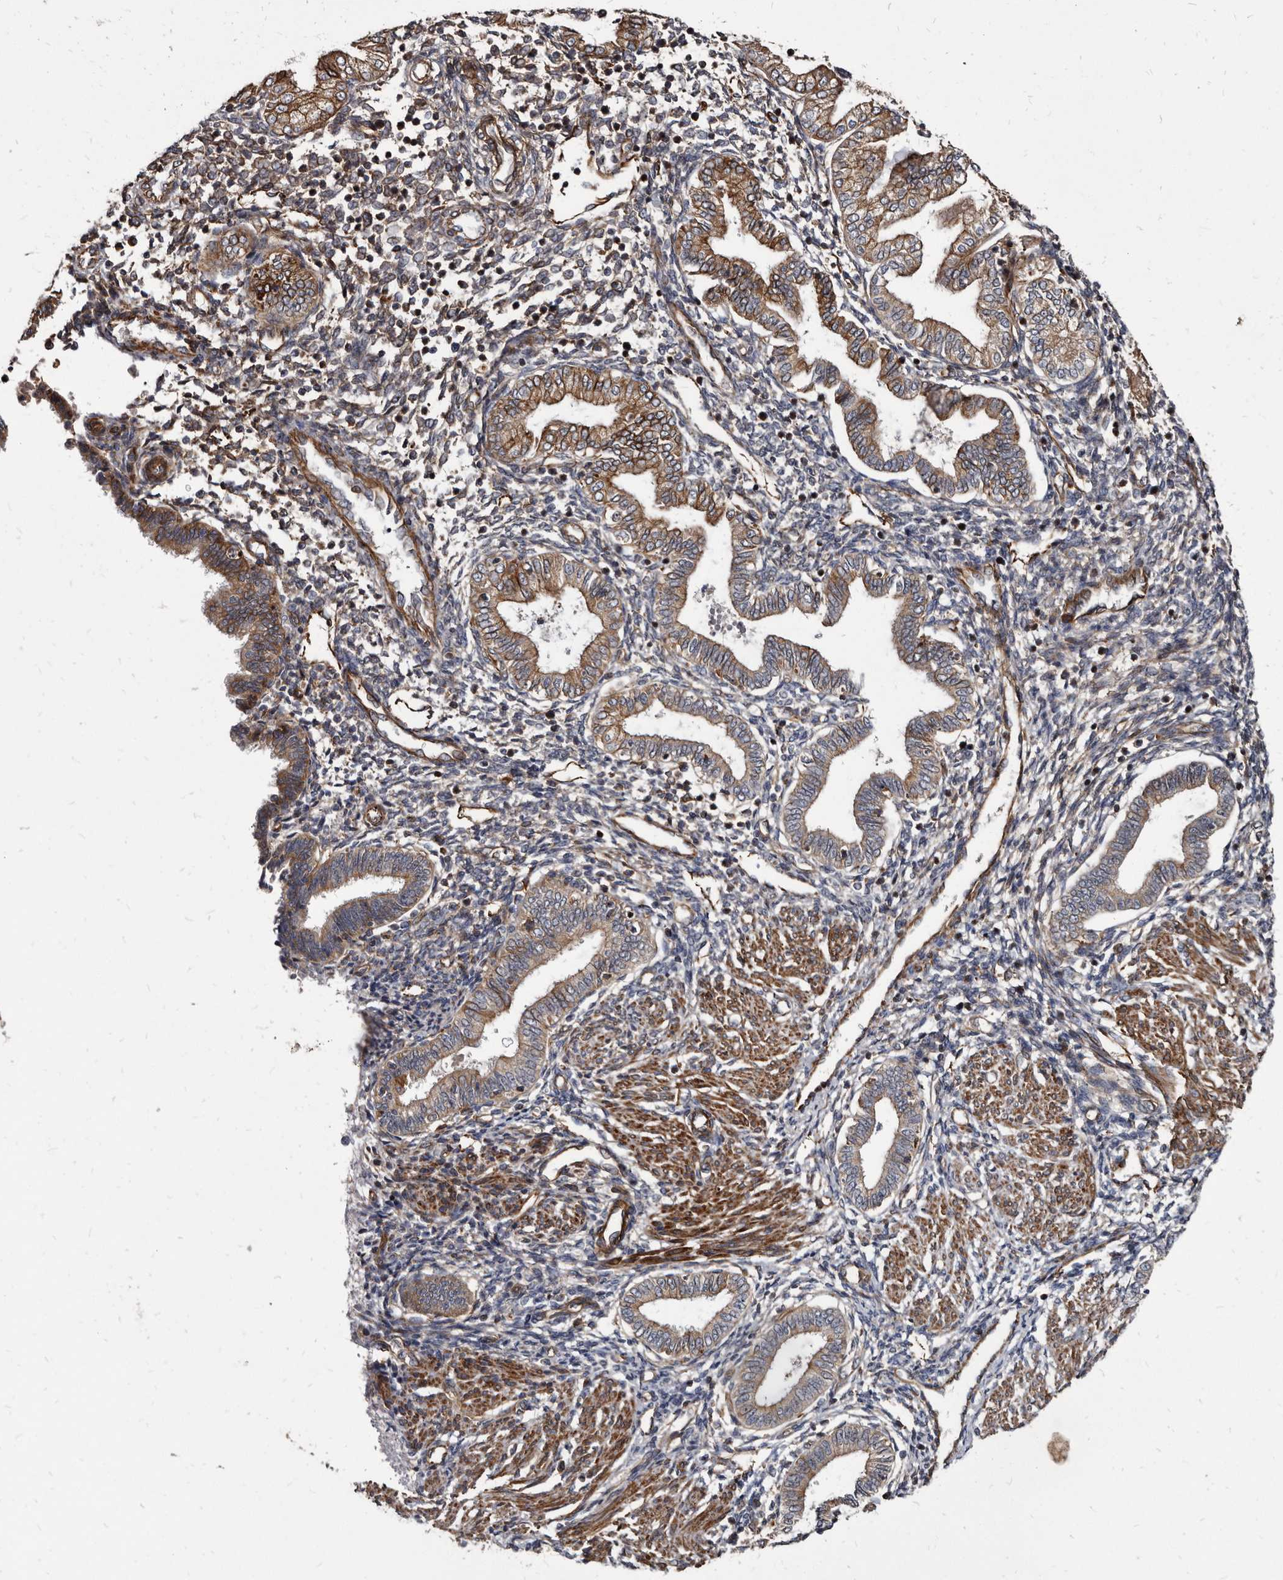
{"staining": {"intensity": "weak", "quantity": "<25%", "location": "cytoplasmic/membranous"}, "tissue": "endometrium", "cell_type": "Cells in endometrial stroma", "image_type": "normal", "snomed": [{"axis": "morphology", "description": "Normal tissue, NOS"}, {"axis": "topography", "description": "Endometrium"}], "caption": "IHC histopathology image of unremarkable human endometrium stained for a protein (brown), which demonstrates no staining in cells in endometrial stroma.", "gene": "KCTD20", "patient": {"sex": "female", "age": 53}}